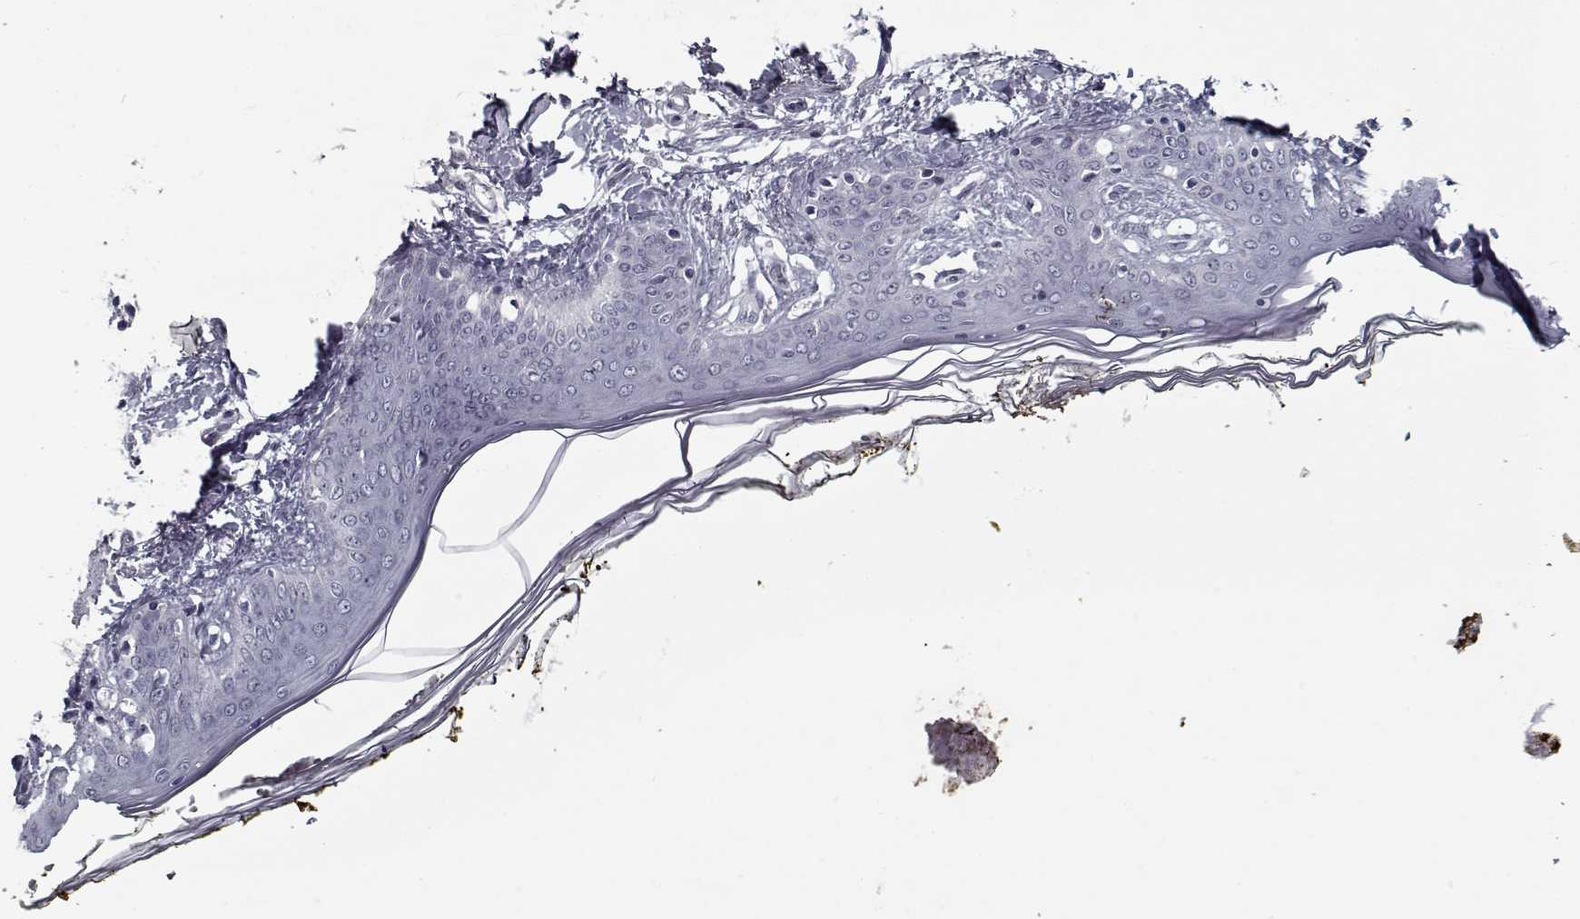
{"staining": {"intensity": "negative", "quantity": "none", "location": "none"}, "tissue": "skin", "cell_type": "Fibroblasts", "image_type": "normal", "snomed": [{"axis": "morphology", "description": "Normal tissue, NOS"}, {"axis": "topography", "description": "Skin"}], "caption": "This is a micrograph of immunohistochemistry staining of benign skin, which shows no staining in fibroblasts.", "gene": "GAD2", "patient": {"sex": "female", "age": 34}}